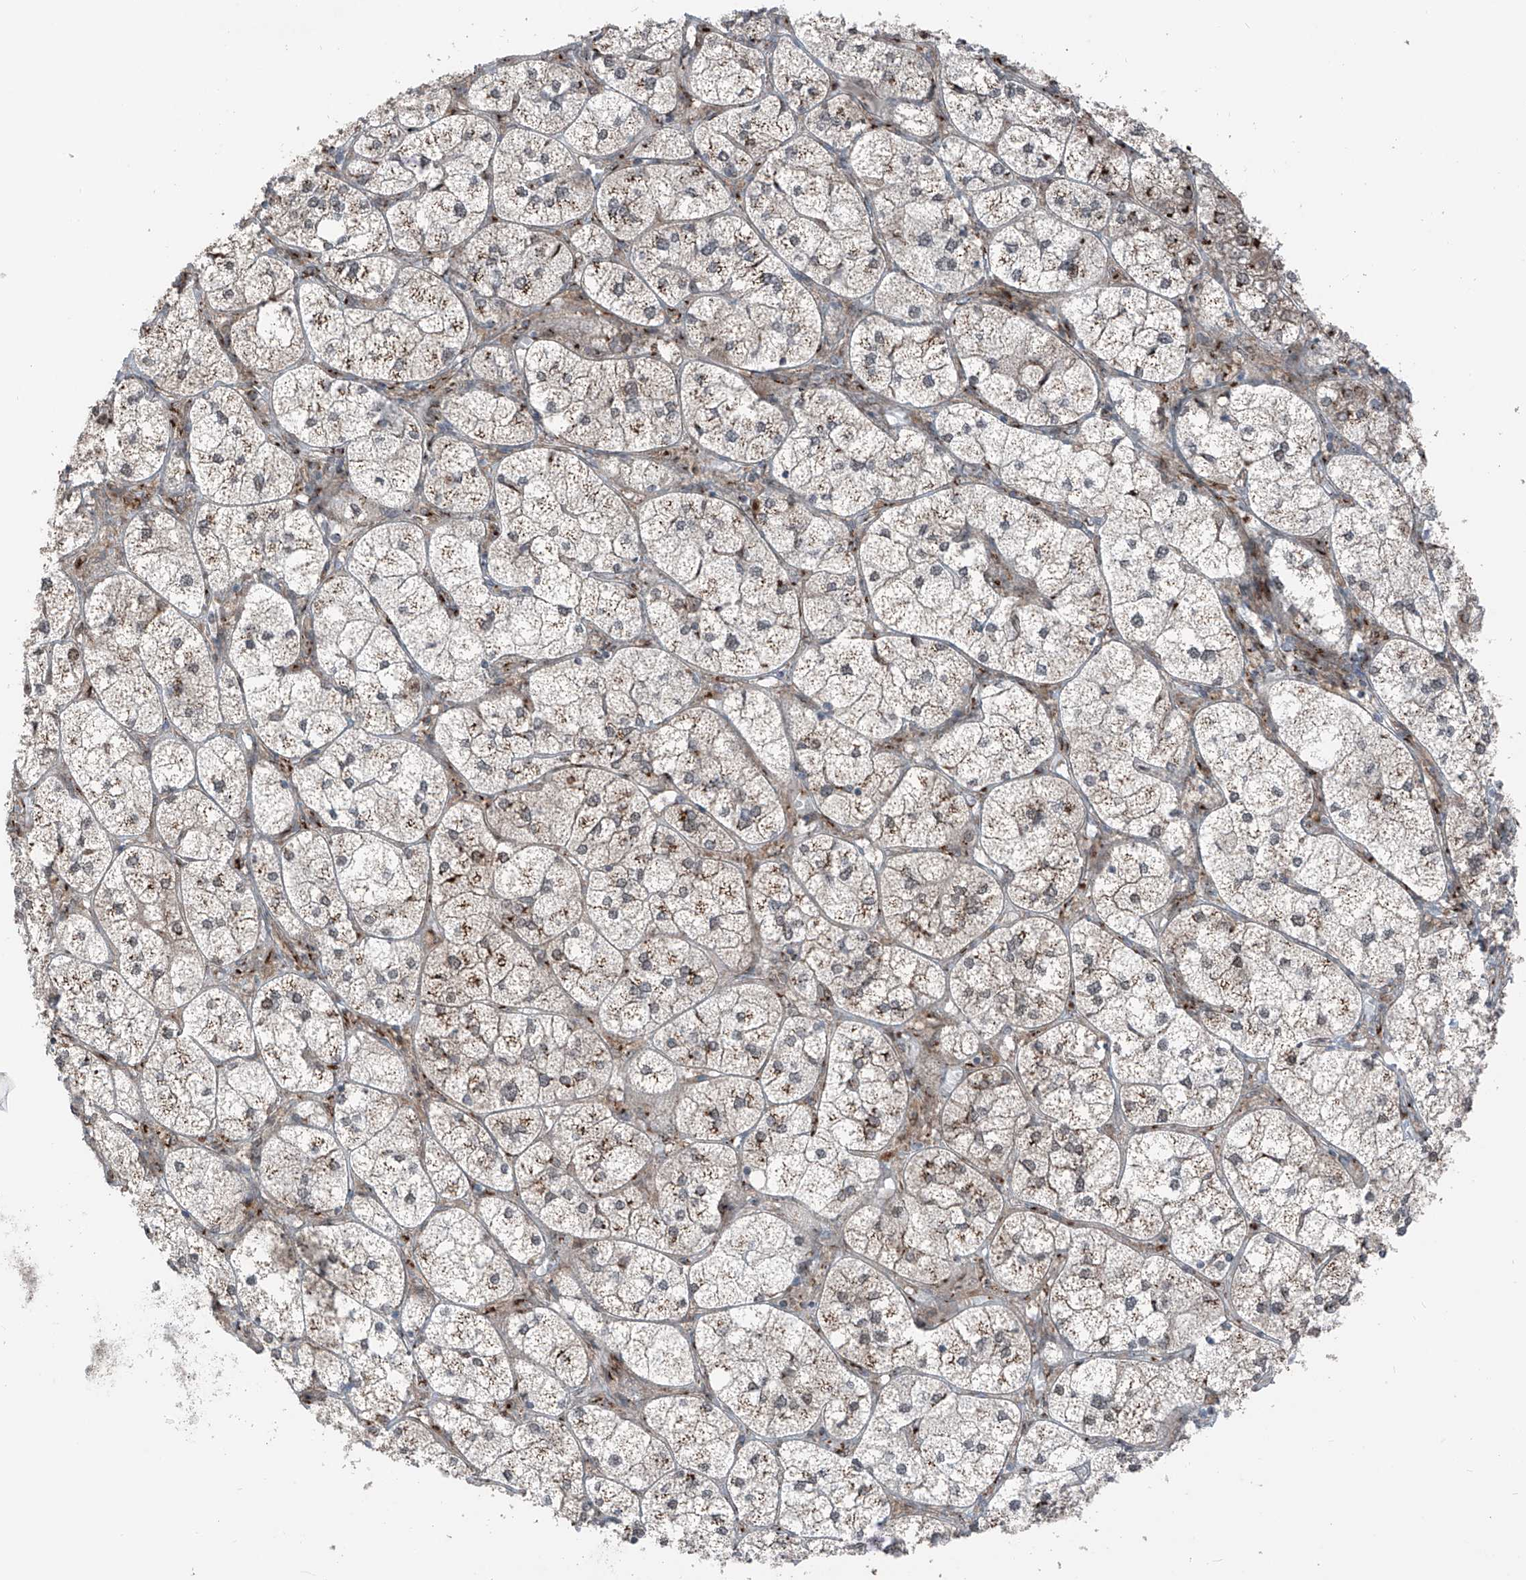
{"staining": {"intensity": "moderate", "quantity": "25%-75%", "location": "cytoplasmic/membranous"}, "tissue": "adrenal gland", "cell_type": "Glandular cells", "image_type": "normal", "snomed": [{"axis": "morphology", "description": "Normal tissue, NOS"}, {"axis": "topography", "description": "Adrenal gland"}], "caption": "Immunohistochemistry (IHC) of normal human adrenal gland shows medium levels of moderate cytoplasmic/membranous positivity in approximately 25%-75% of glandular cells.", "gene": "ERLEC1", "patient": {"sex": "female", "age": 61}}